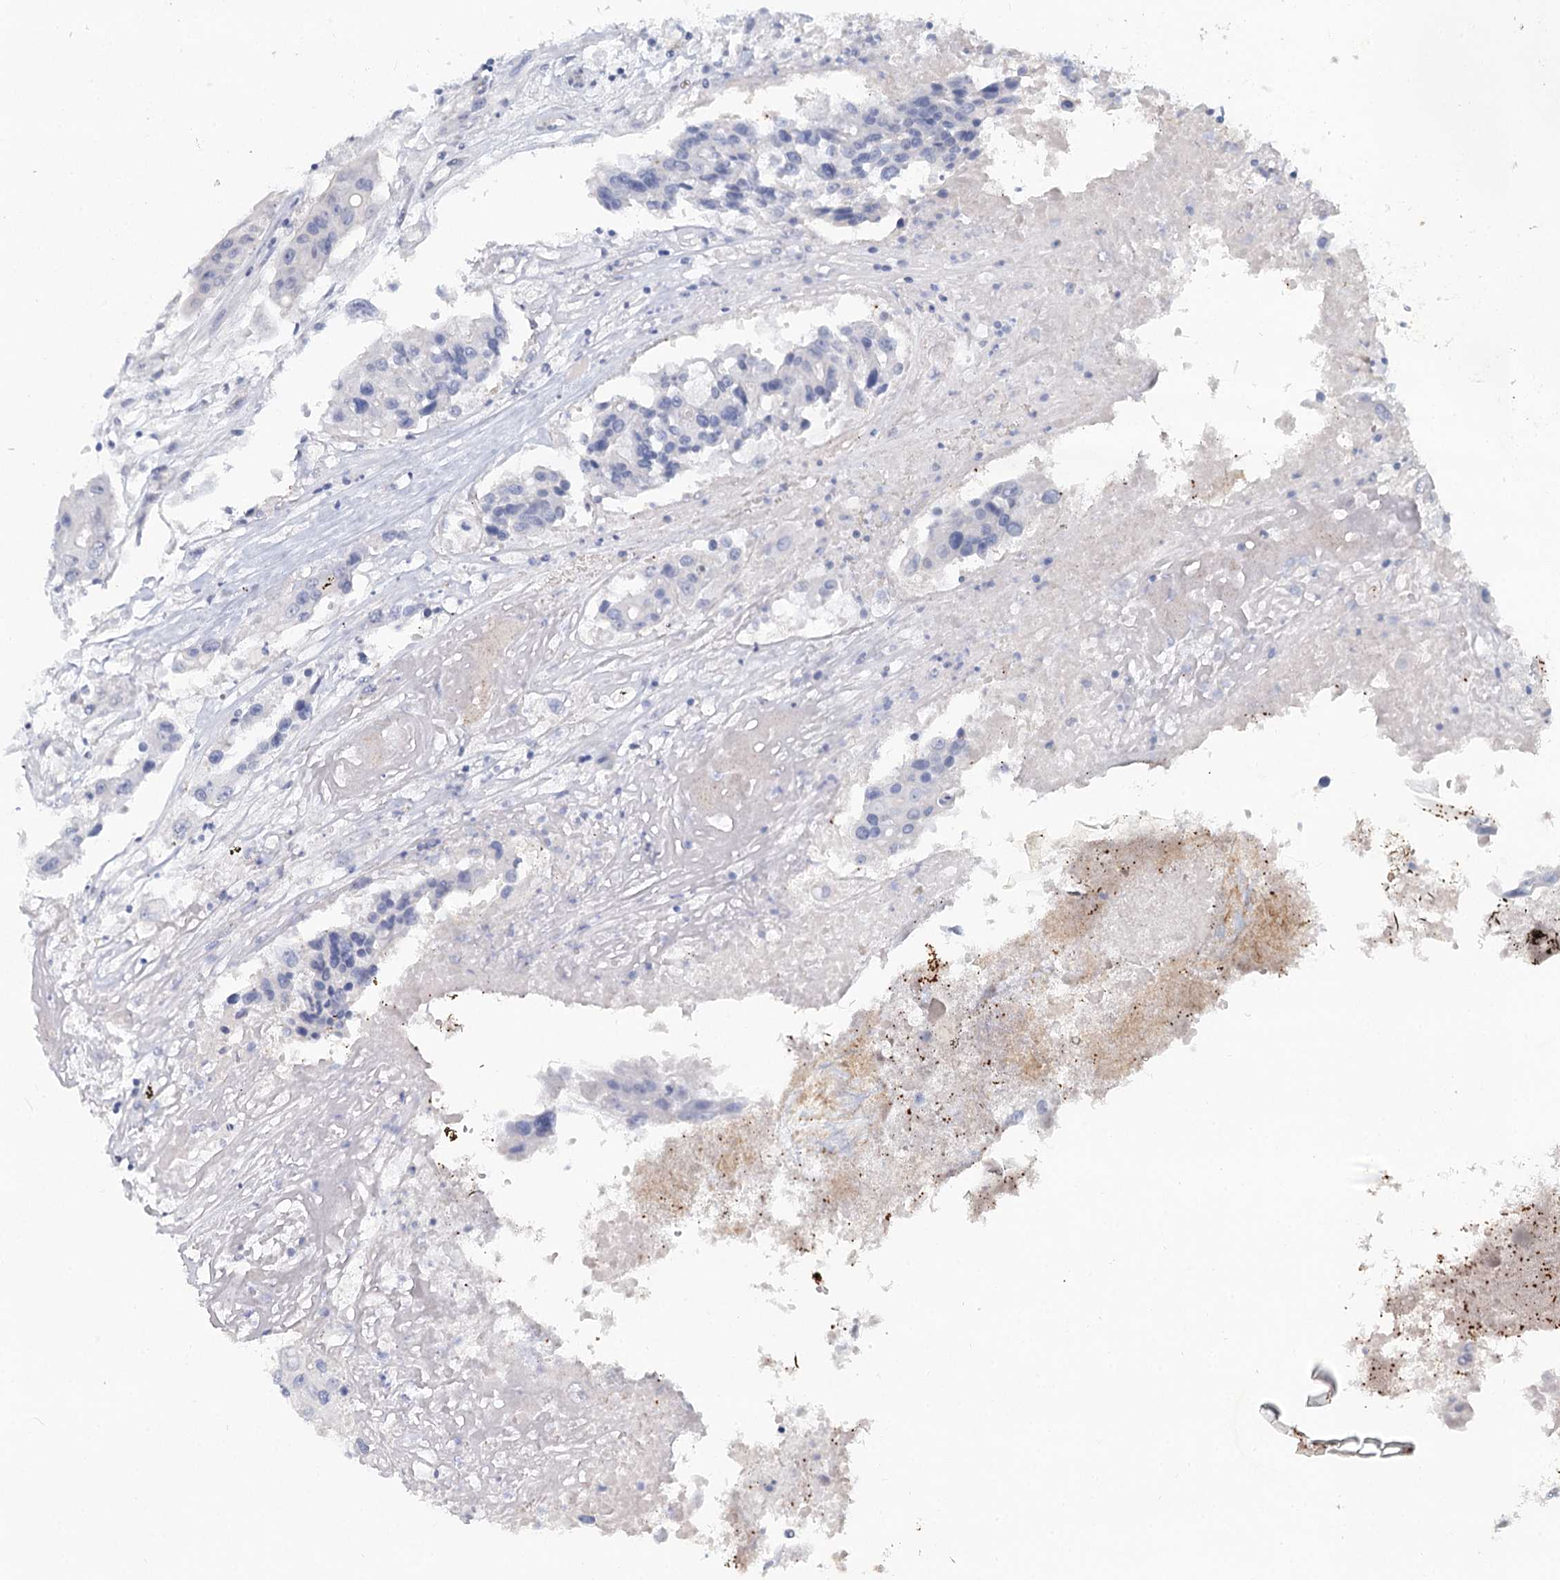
{"staining": {"intensity": "negative", "quantity": "none", "location": "none"}, "tissue": "colorectal cancer", "cell_type": "Tumor cells", "image_type": "cancer", "snomed": [{"axis": "morphology", "description": "Adenocarcinoma, NOS"}, {"axis": "topography", "description": "Colon"}], "caption": "Tumor cells are negative for brown protein staining in colorectal cancer. The staining is performed using DAB (3,3'-diaminobenzidine) brown chromogen with nuclei counter-stained in using hematoxylin.", "gene": "ZFYVE28", "patient": {"sex": "male", "age": 77}}